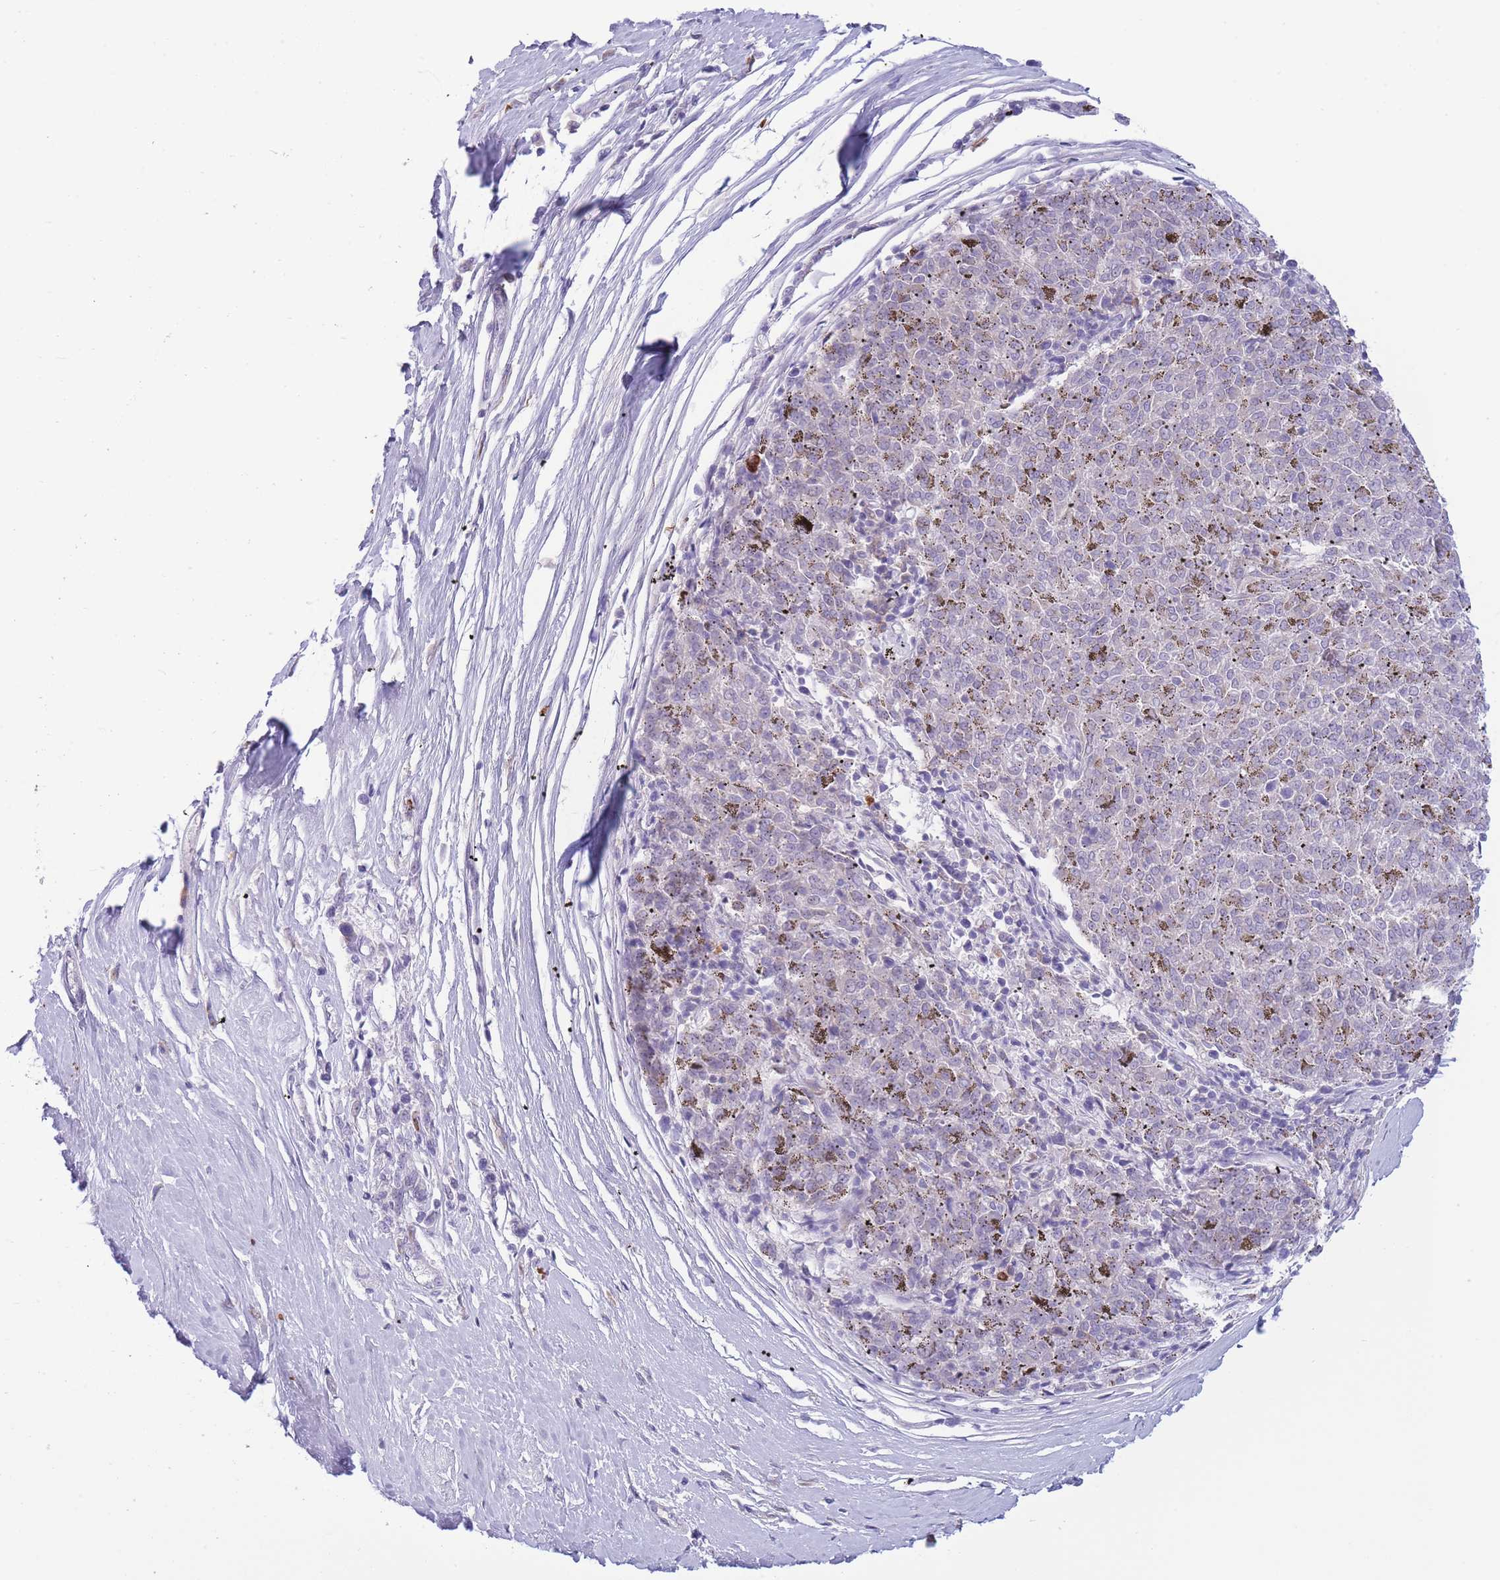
{"staining": {"intensity": "negative", "quantity": "none", "location": "none"}, "tissue": "melanoma", "cell_type": "Tumor cells", "image_type": "cancer", "snomed": [{"axis": "morphology", "description": "Malignant melanoma, NOS"}, {"axis": "topography", "description": "Skin"}], "caption": "Protein analysis of melanoma displays no significant positivity in tumor cells.", "gene": "ASAP3", "patient": {"sex": "female", "age": 72}}